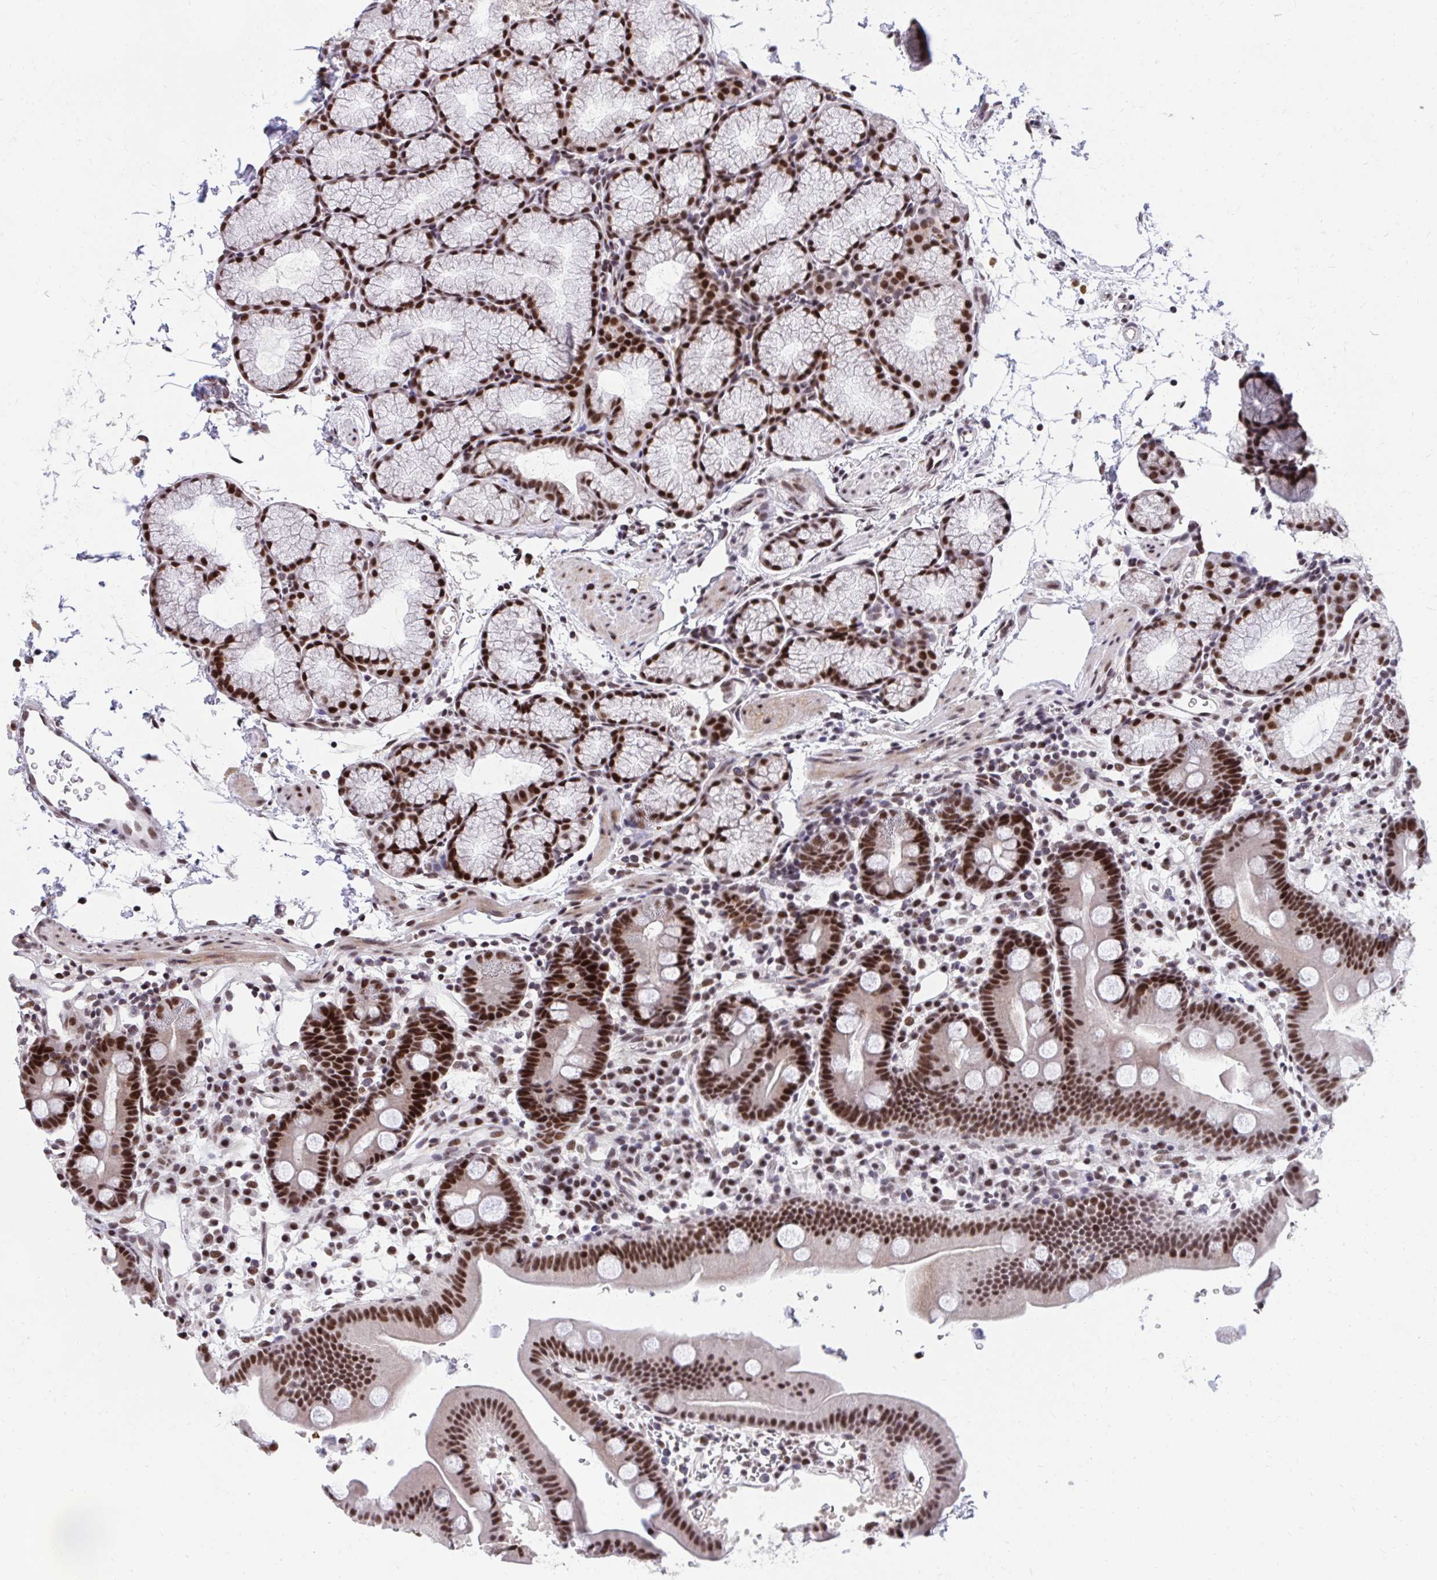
{"staining": {"intensity": "strong", "quantity": ">75%", "location": "nuclear"}, "tissue": "duodenum", "cell_type": "Glandular cells", "image_type": "normal", "snomed": [{"axis": "morphology", "description": "Normal tissue, NOS"}, {"axis": "topography", "description": "Duodenum"}], "caption": "This micrograph displays immunohistochemistry (IHC) staining of normal human duodenum, with high strong nuclear staining in approximately >75% of glandular cells.", "gene": "SYNE4", "patient": {"sex": "male", "age": 59}}